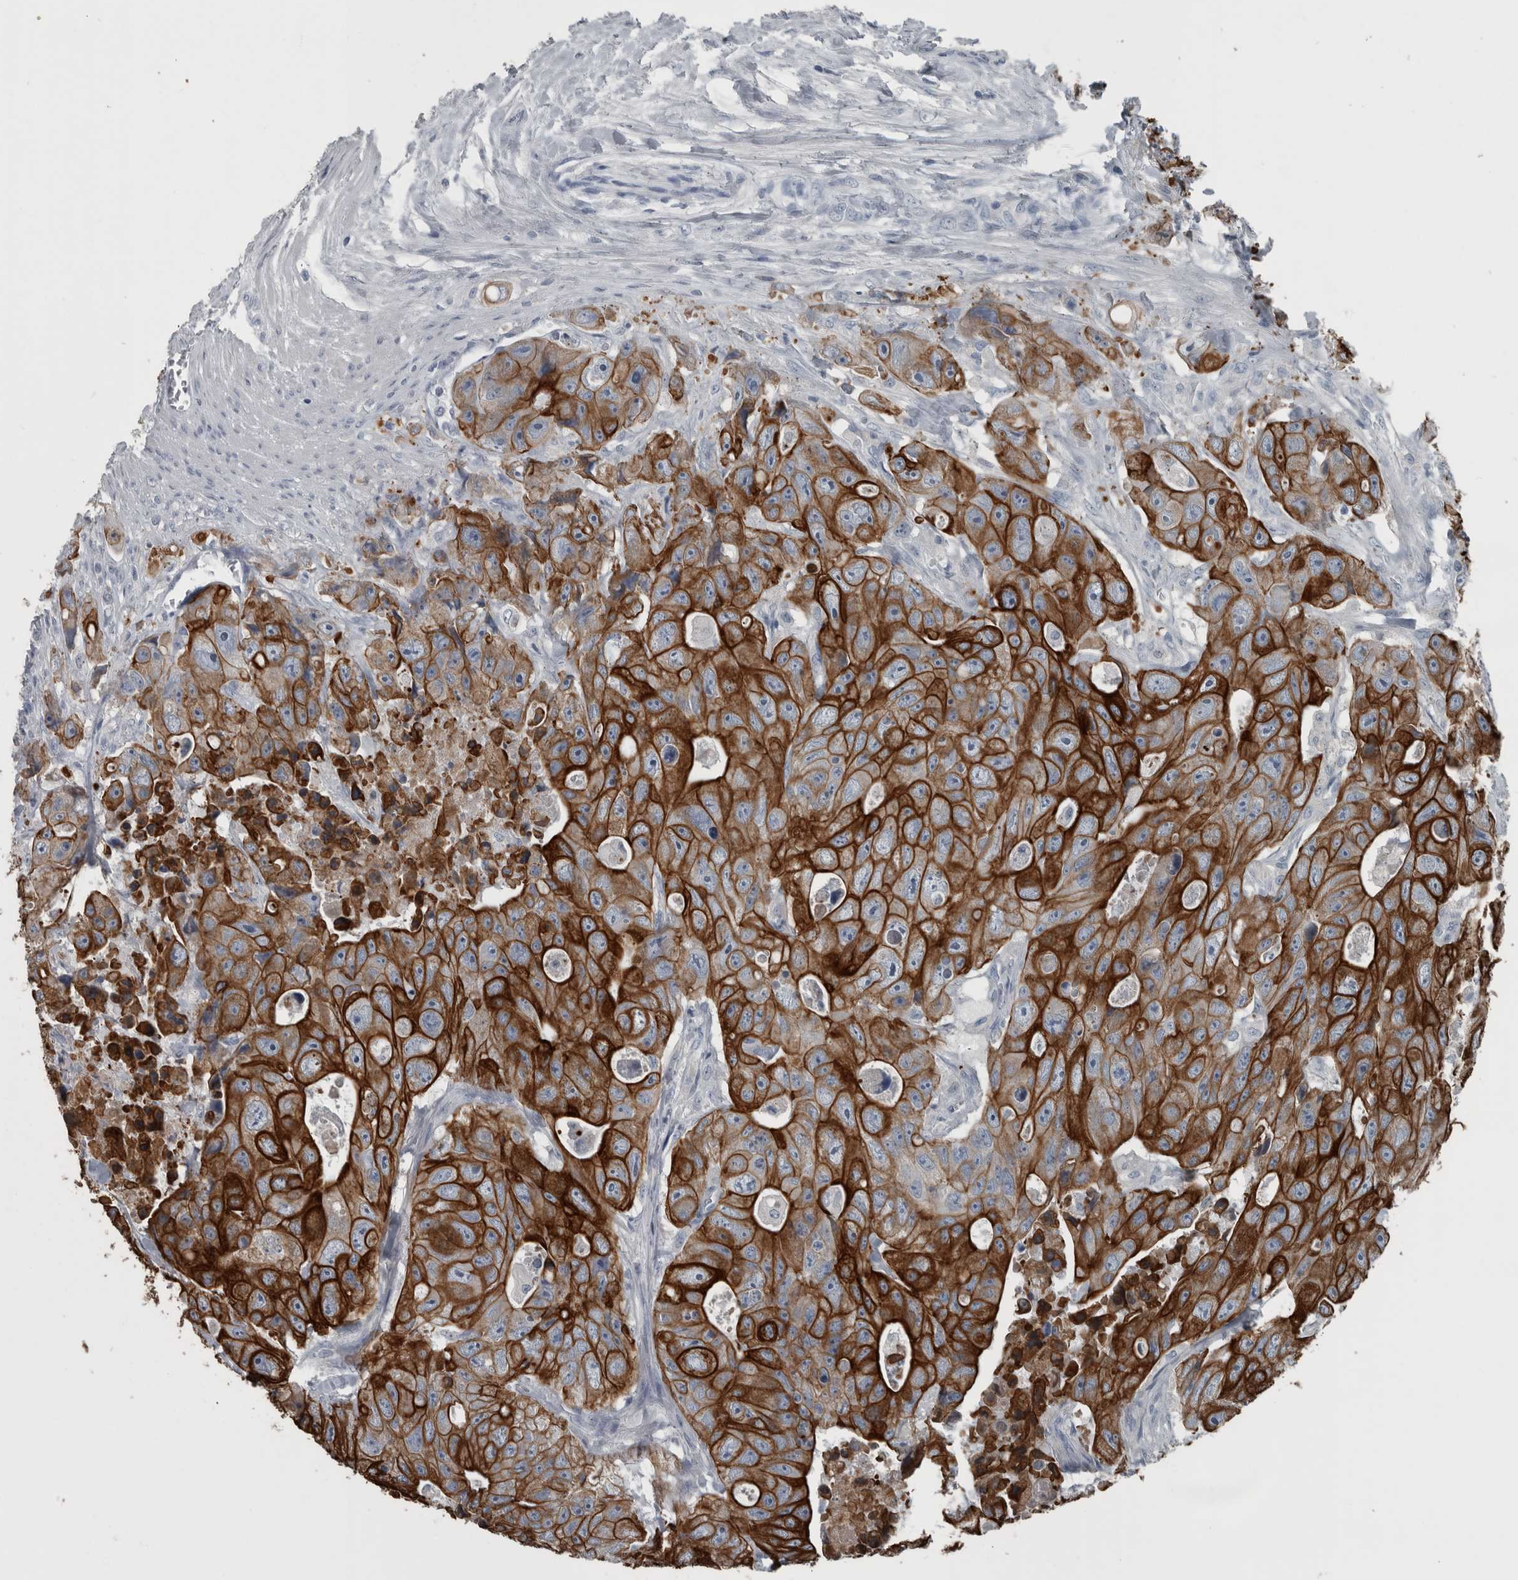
{"staining": {"intensity": "strong", "quantity": ">75%", "location": "cytoplasmic/membranous"}, "tissue": "colorectal cancer", "cell_type": "Tumor cells", "image_type": "cancer", "snomed": [{"axis": "morphology", "description": "Adenocarcinoma, NOS"}, {"axis": "topography", "description": "Colon"}], "caption": "Adenocarcinoma (colorectal) stained with DAB immunohistochemistry exhibits high levels of strong cytoplasmic/membranous staining in approximately >75% of tumor cells.", "gene": "KRT20", "patient": {"sex": "female", "age": 46}}